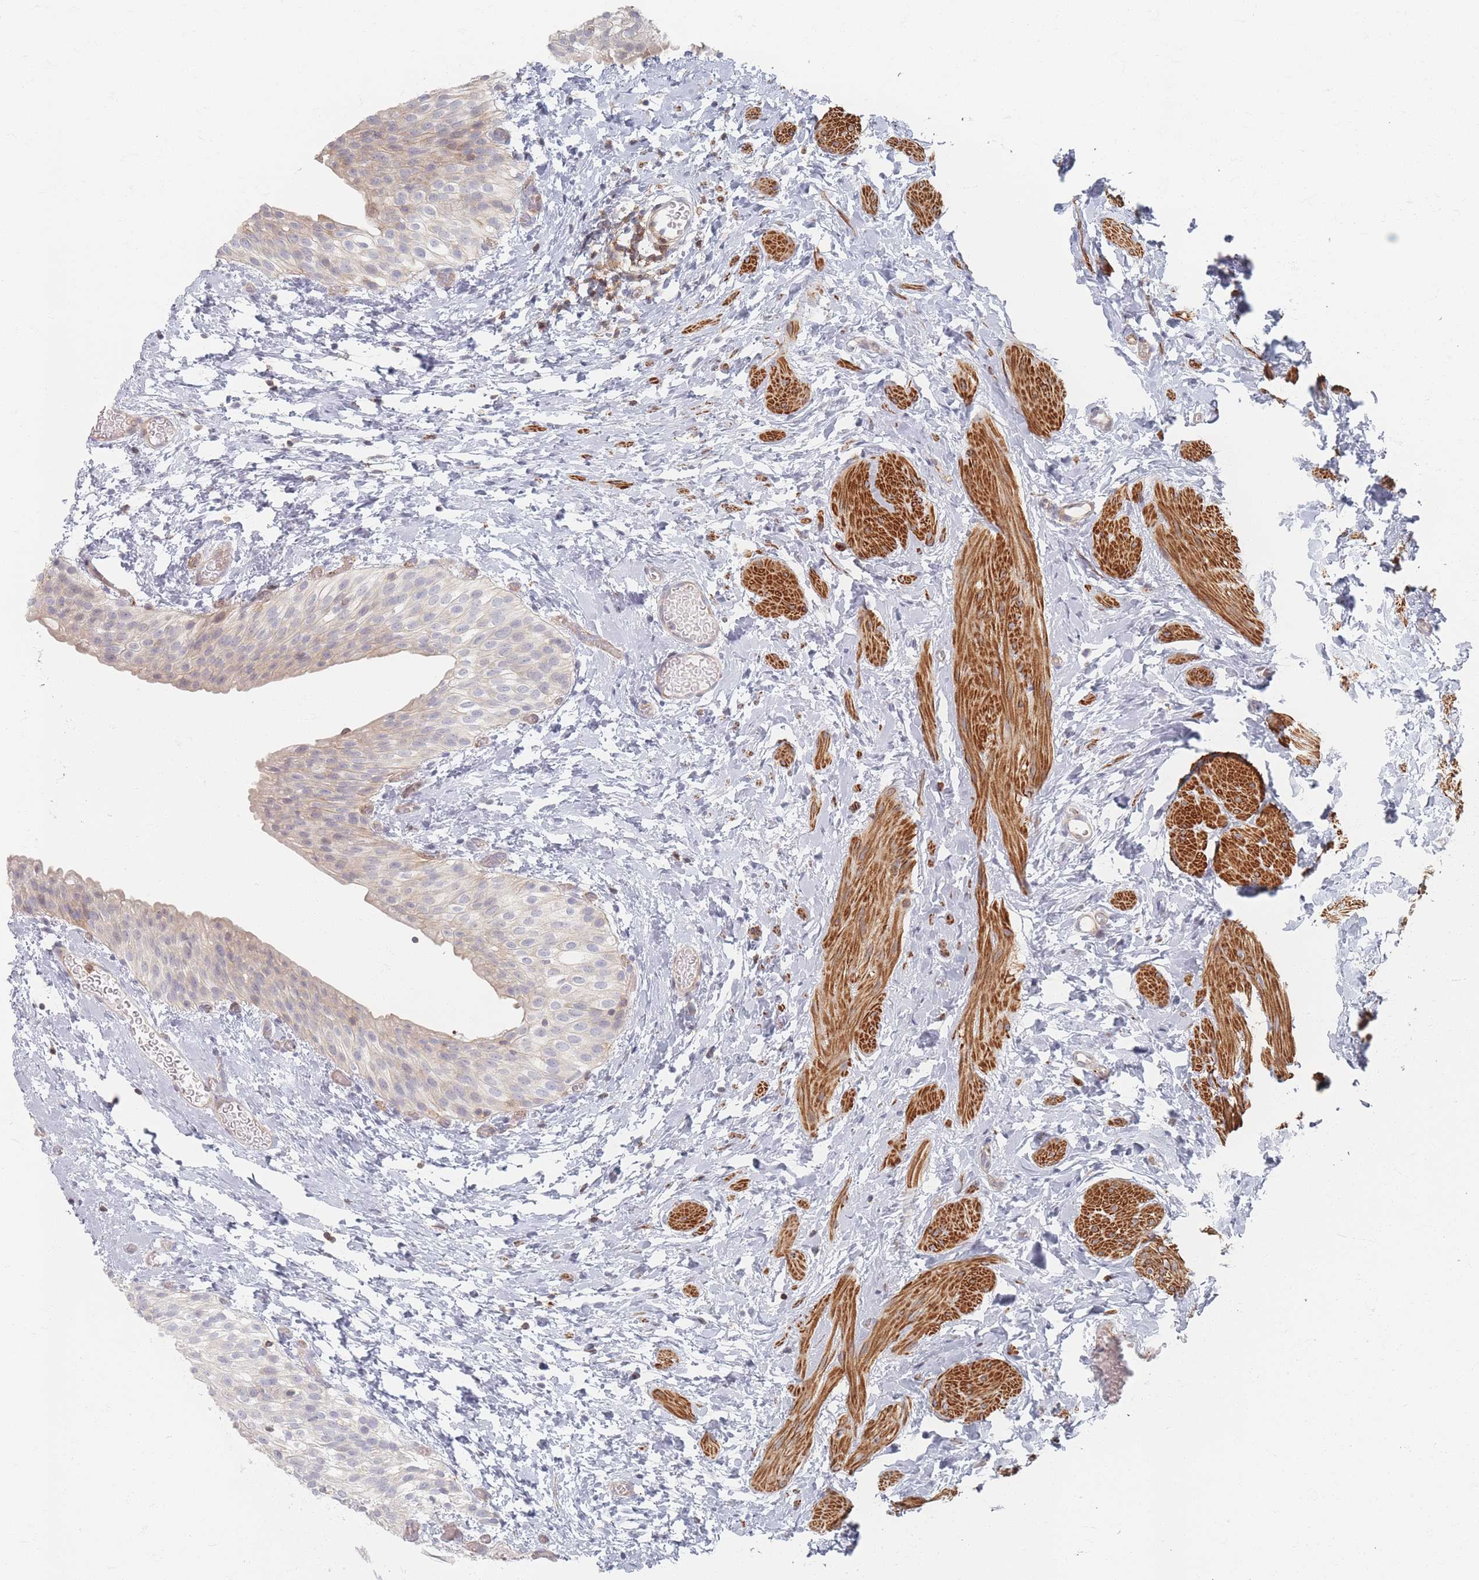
{"staining": {"intensity": "moderate", "quantity": "<25%", "location": "cytoplasmic/membranous"}, "tissue": "urinary bladder", "cell_type": "Urothelial cells", "image_type": "normal", "snomed": [{"axis": "morphology", "description": "Normal tissue, NOS"}, {"axis": "topography", "description": "Urinary bladder"}], "caption": "The micrograph demonstrates immunohistochemical staining of unremarkable urinary bladder. There is moderate cytoplasmic/membranous positivity is seen in about <25% of urothelial cells.", "gene": "ZKSCAN7", "patient": {"sex": "male", "age": 1}}